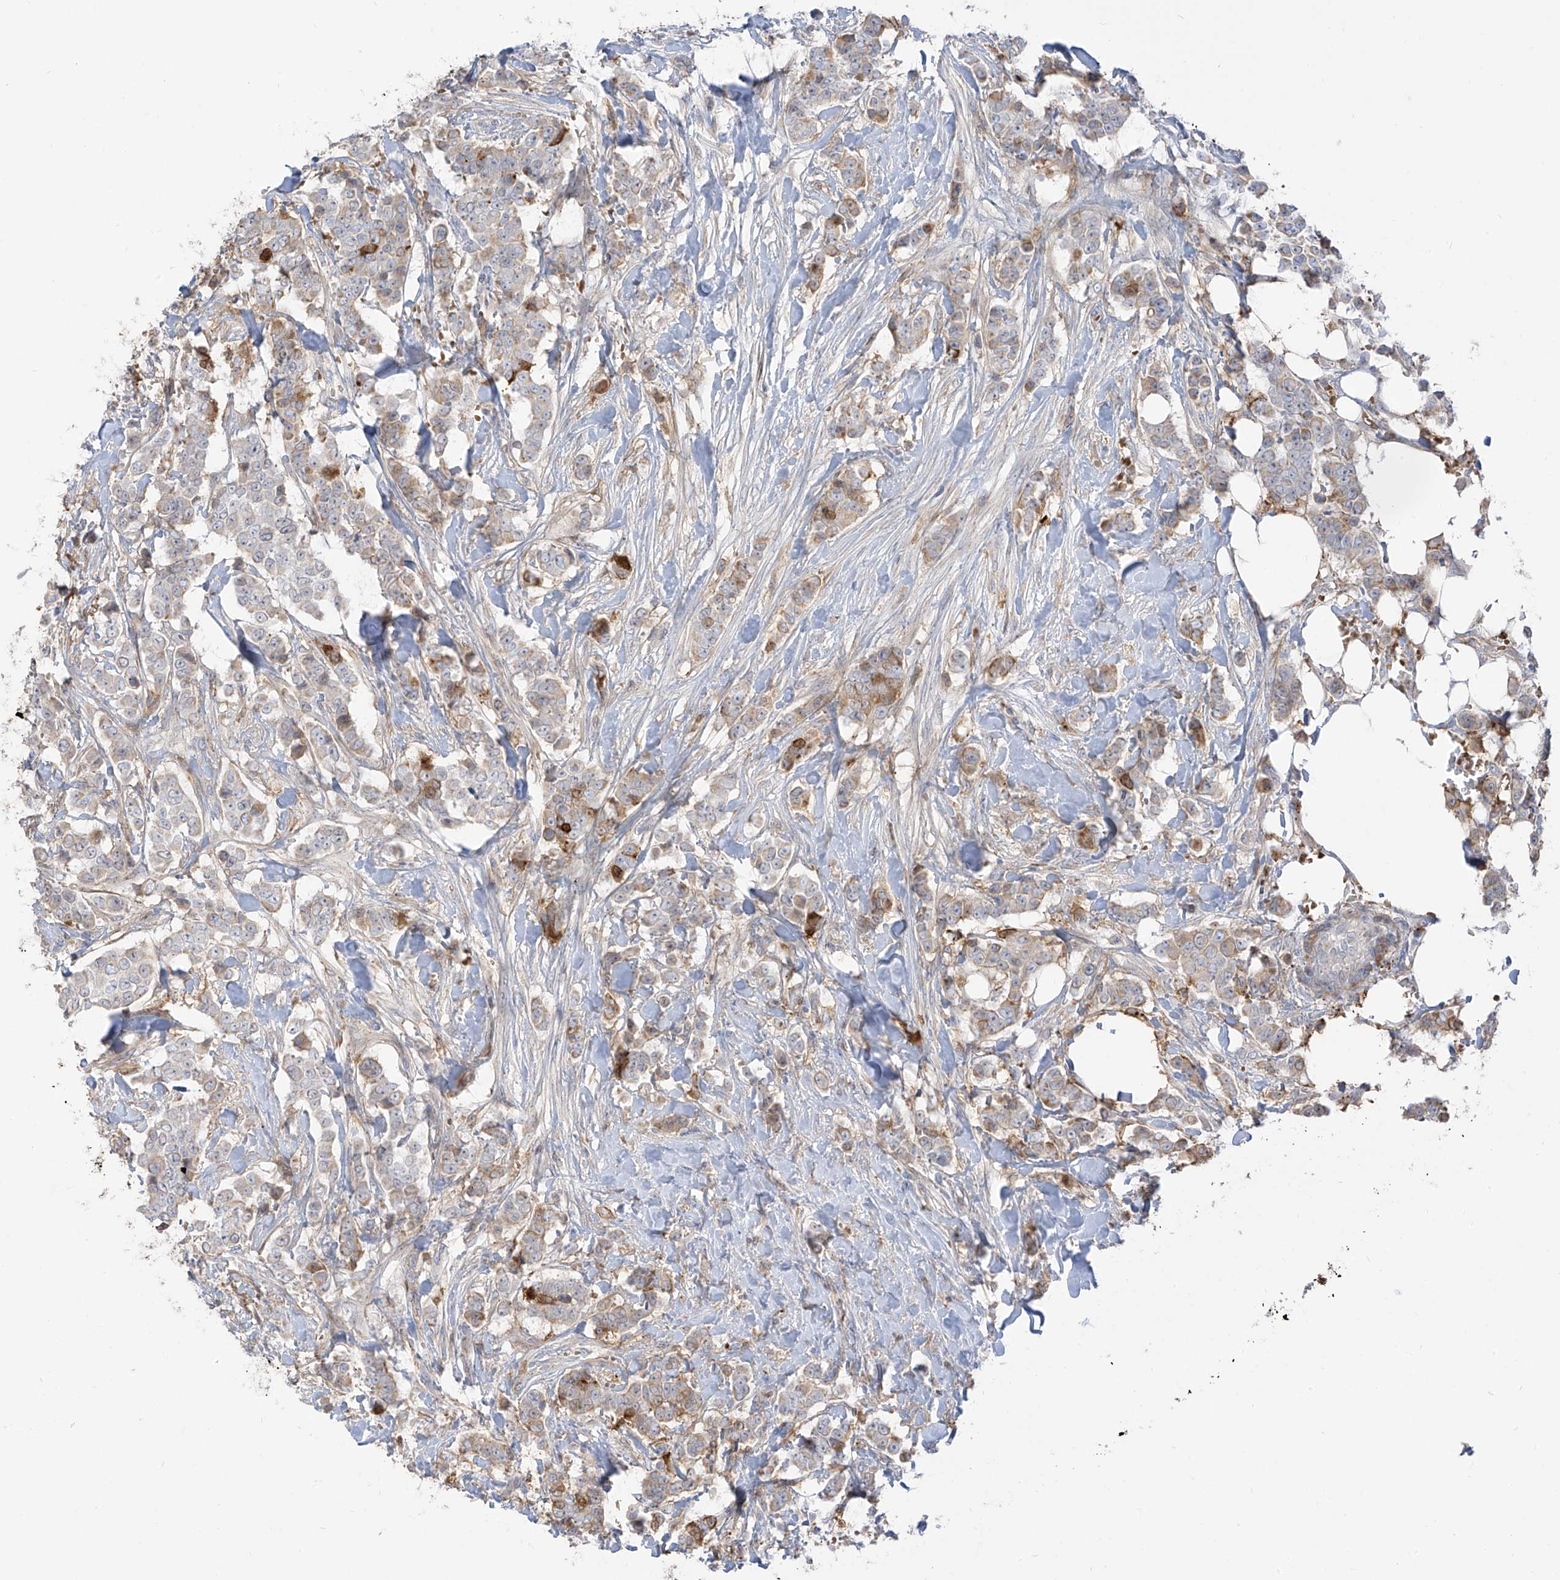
{"staining": {"intensity": "moderate", "quantity": "<25%", "location": "cytoplasmic/membranous"}, "tissue": "breast cancer", "cell_type": "Tumor cells", "image_type": "cancer", "snomed": [{"axis": "morphology", "description": "Duct carcinoma"}, {"axis": "topography", "description": "Breast"}], "caption": "Breast infiltrating ductal carcinoma stained with DAB (3,3'-diaminobenzidine) immunohistochemistry reveals low levels of moderate cytoplasmic/membranous positivity in approximately <25% of tumor cells.", "gene": "ZGRF1", "patient": {"sex": "female", "age": 40}}